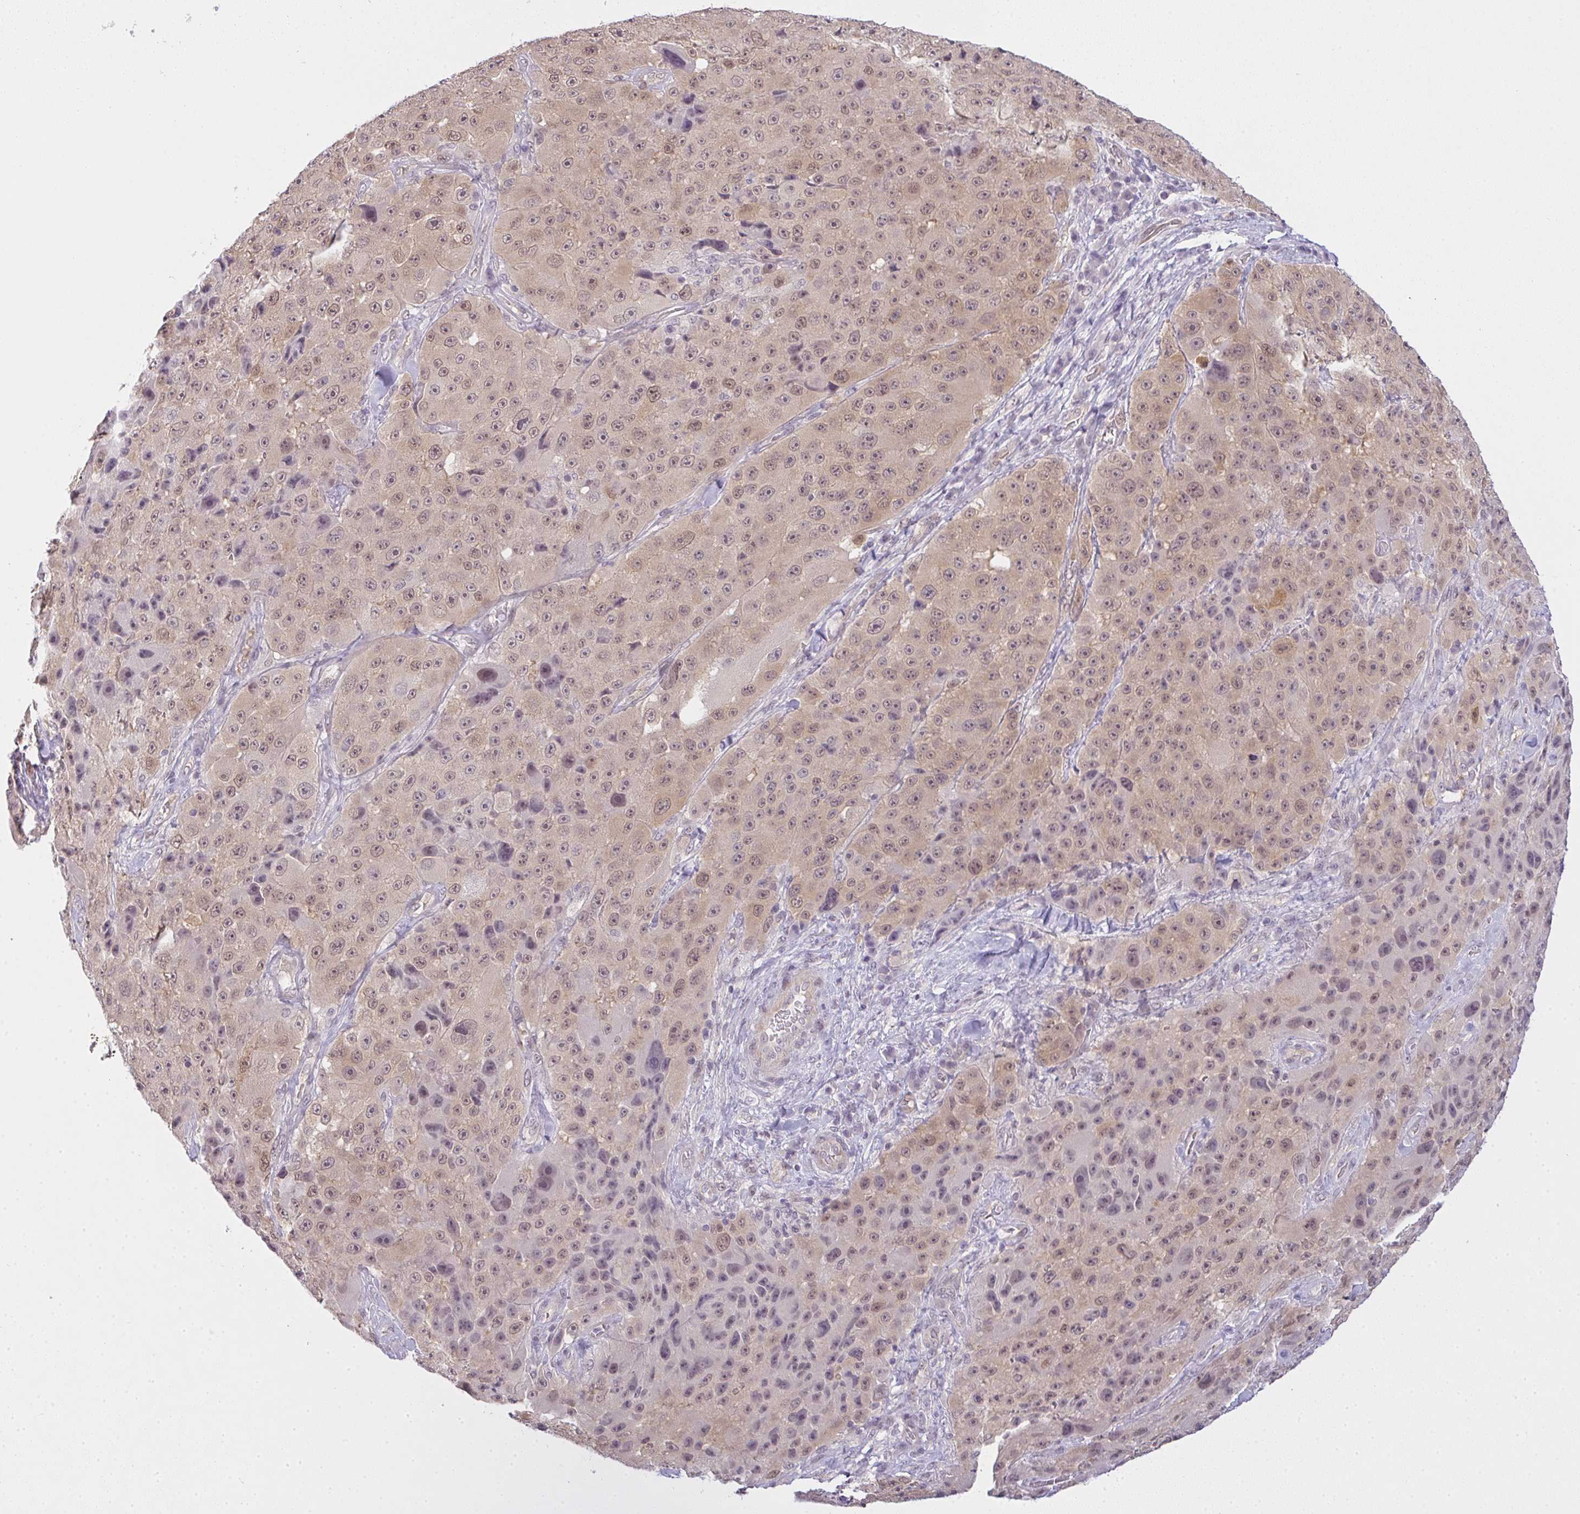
{"staining": {"intensity": "weak", "quantity": ">75%", "location": "cytoplasmic/membranous,nuclear"}, "tissue": "melanoma", "cell_type": "Tumor cells", "image_type": "cancer", "snomed": [{"axis": "morphology", "description": "Malignant melanoma, Metastatic site"}, {"axis": "topography", "description": "Lymph node"}], "caption": "Human malignant melanoma (metastatic site) stained with a brown dye demonstrates weak cytoplasmic/membranous and nuclear positive expression in about >75% of tumor cells.", "gene": "CSE1L", "patient": {"sex": "male", "age": 62}}